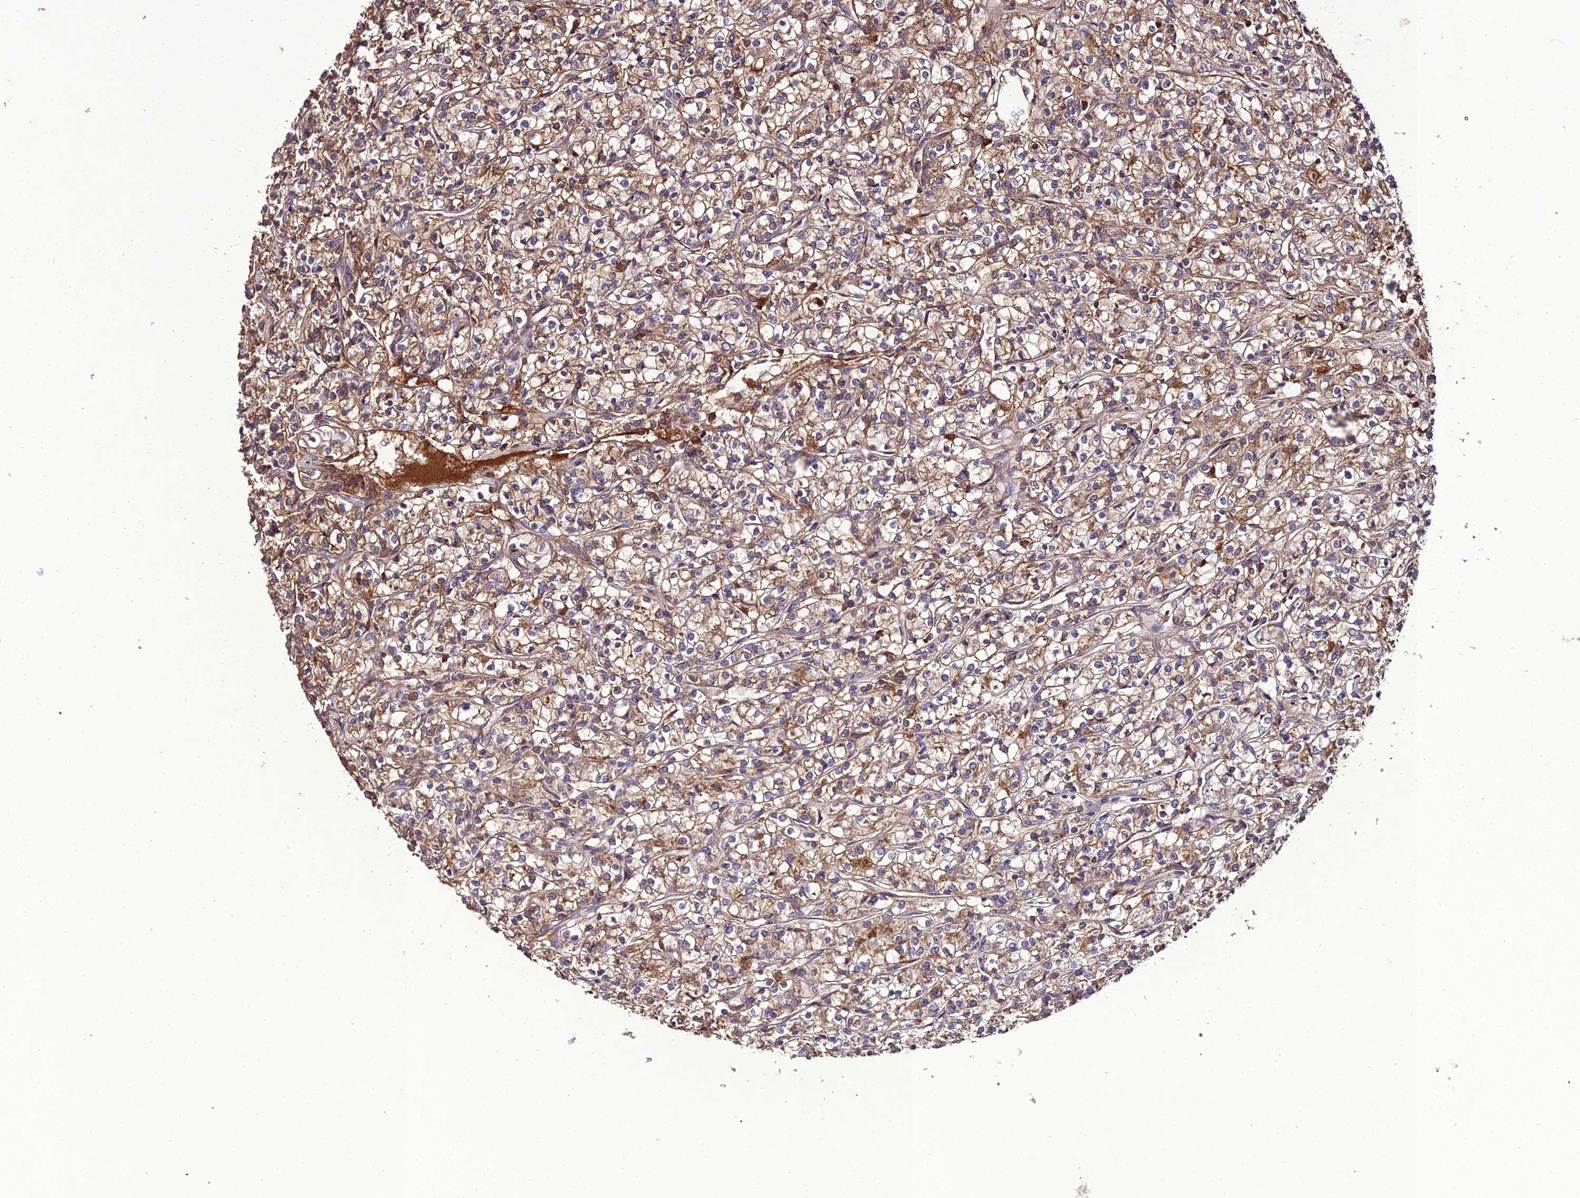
{"staining": {"intensity": "weak", "quantity": ">75%", "location": "cytoplasmic/membranous"}, "tissue": "renal cancer", "cell_type": "Tumor cells", "image_type": "cancer", "snomed": [{"axis": "morphology", "description": "Adenocarcinoma, NOS"}, {"axis": "topography", "description": "Kidney"}], "caption": "Tumor cells display weak cytoplasmic/membranous expression in approximately >75% of cells in adenocarcinoma (renal). The staining is performed using DAB (3,3'-diaminobenzidine) brown chromogen to label protein expression. The nuclei are counter-stained blue using hematoxylin.", "gene": "KCTD16", "patient": {"sex": "female", "age": 59}}